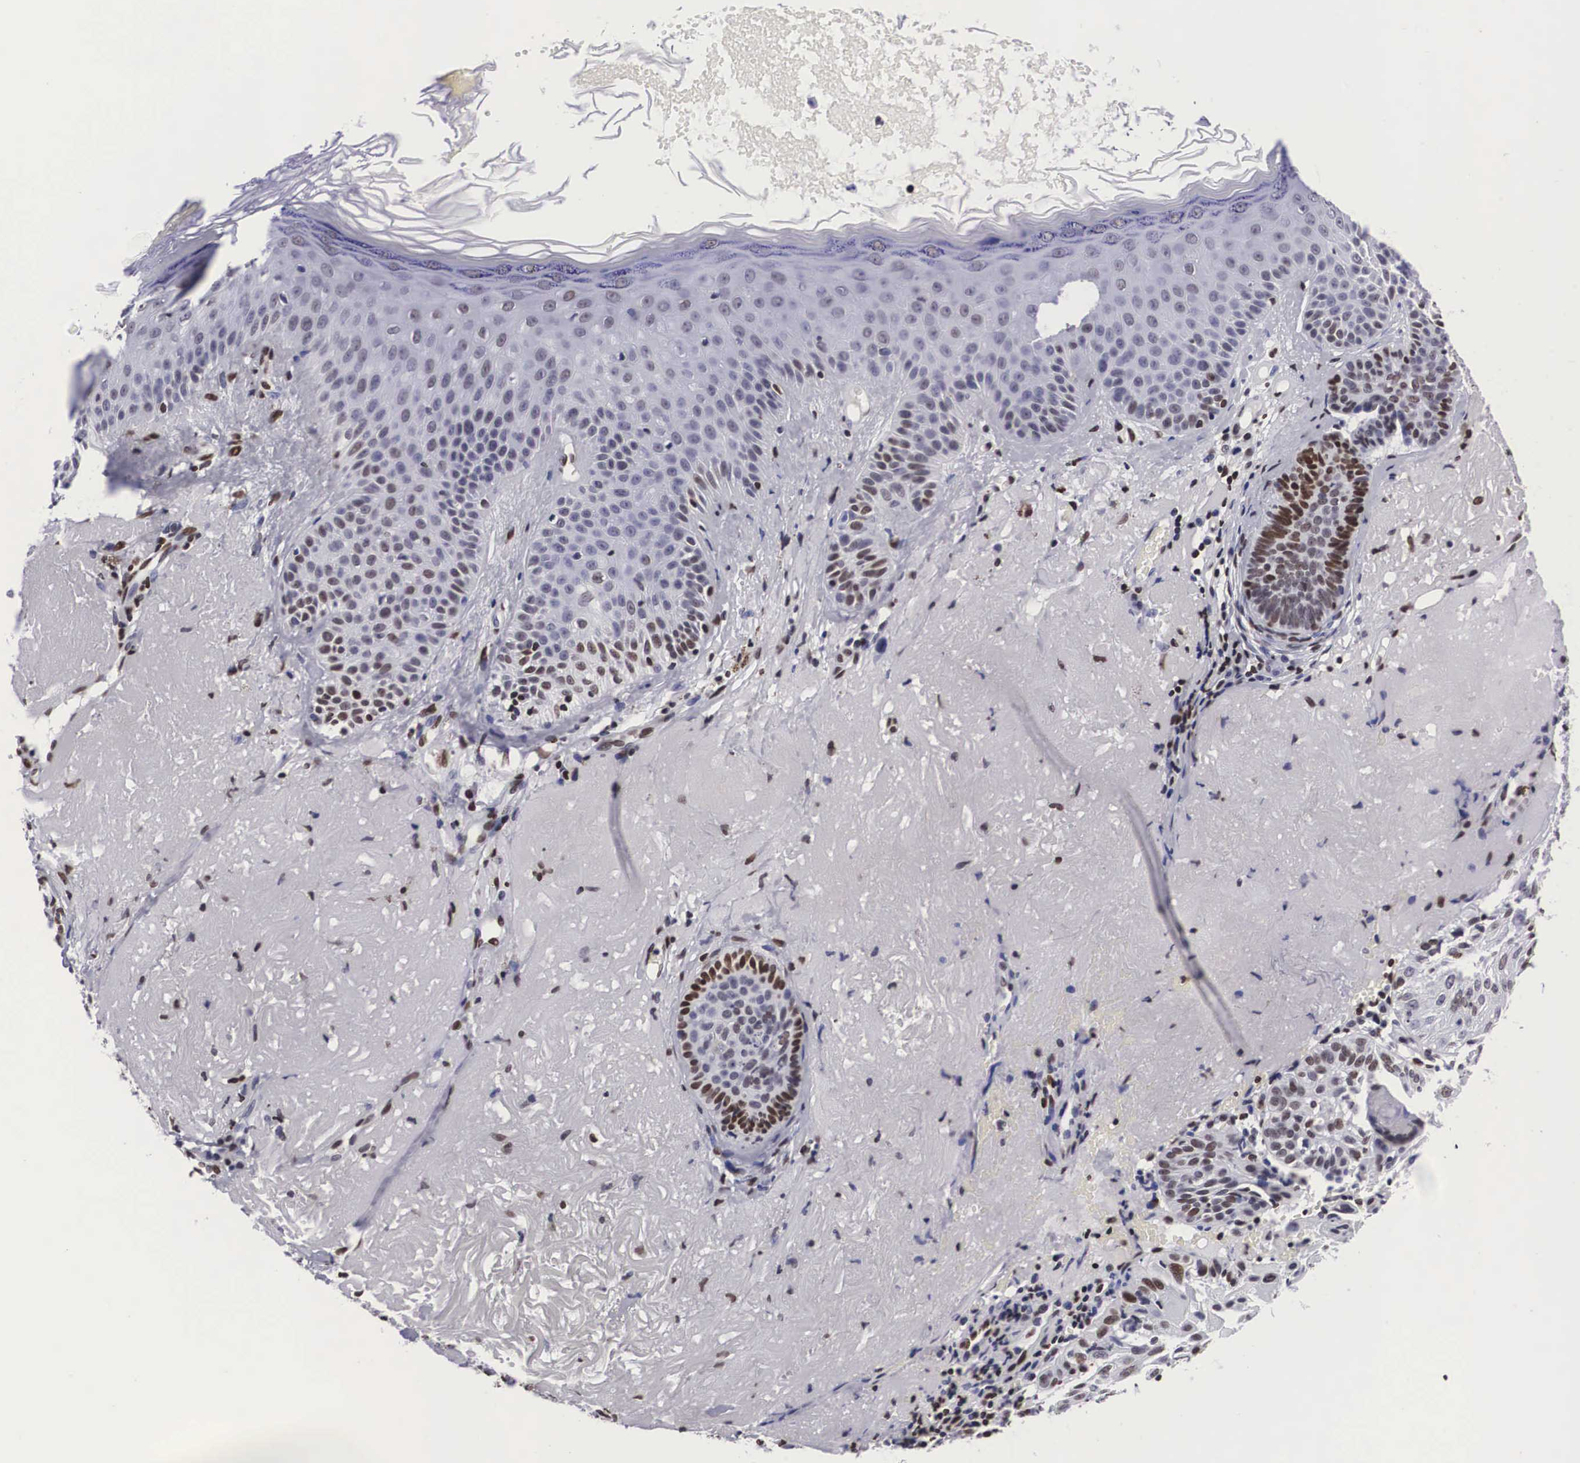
{"staining": {"intensity": "moderate", "quantity": ">75%", "location": "nuclear"}, "tissue": "skin cancer", "cell_type": "Tumor cells", "image_type": "cancer", "snomed": [{"axis": "morphology", "description": "Squamous cell carcinoma, NOS"}, {"axis": "topography", "description": "Skin"}], "caption": "Protein staining exhibits moderate nuclear expression in about >75% of tumor cells in skin cancer (squamous cell carcinoma).", "gene": "MECP2", "patient": {"sex": "female", "age": 89}}